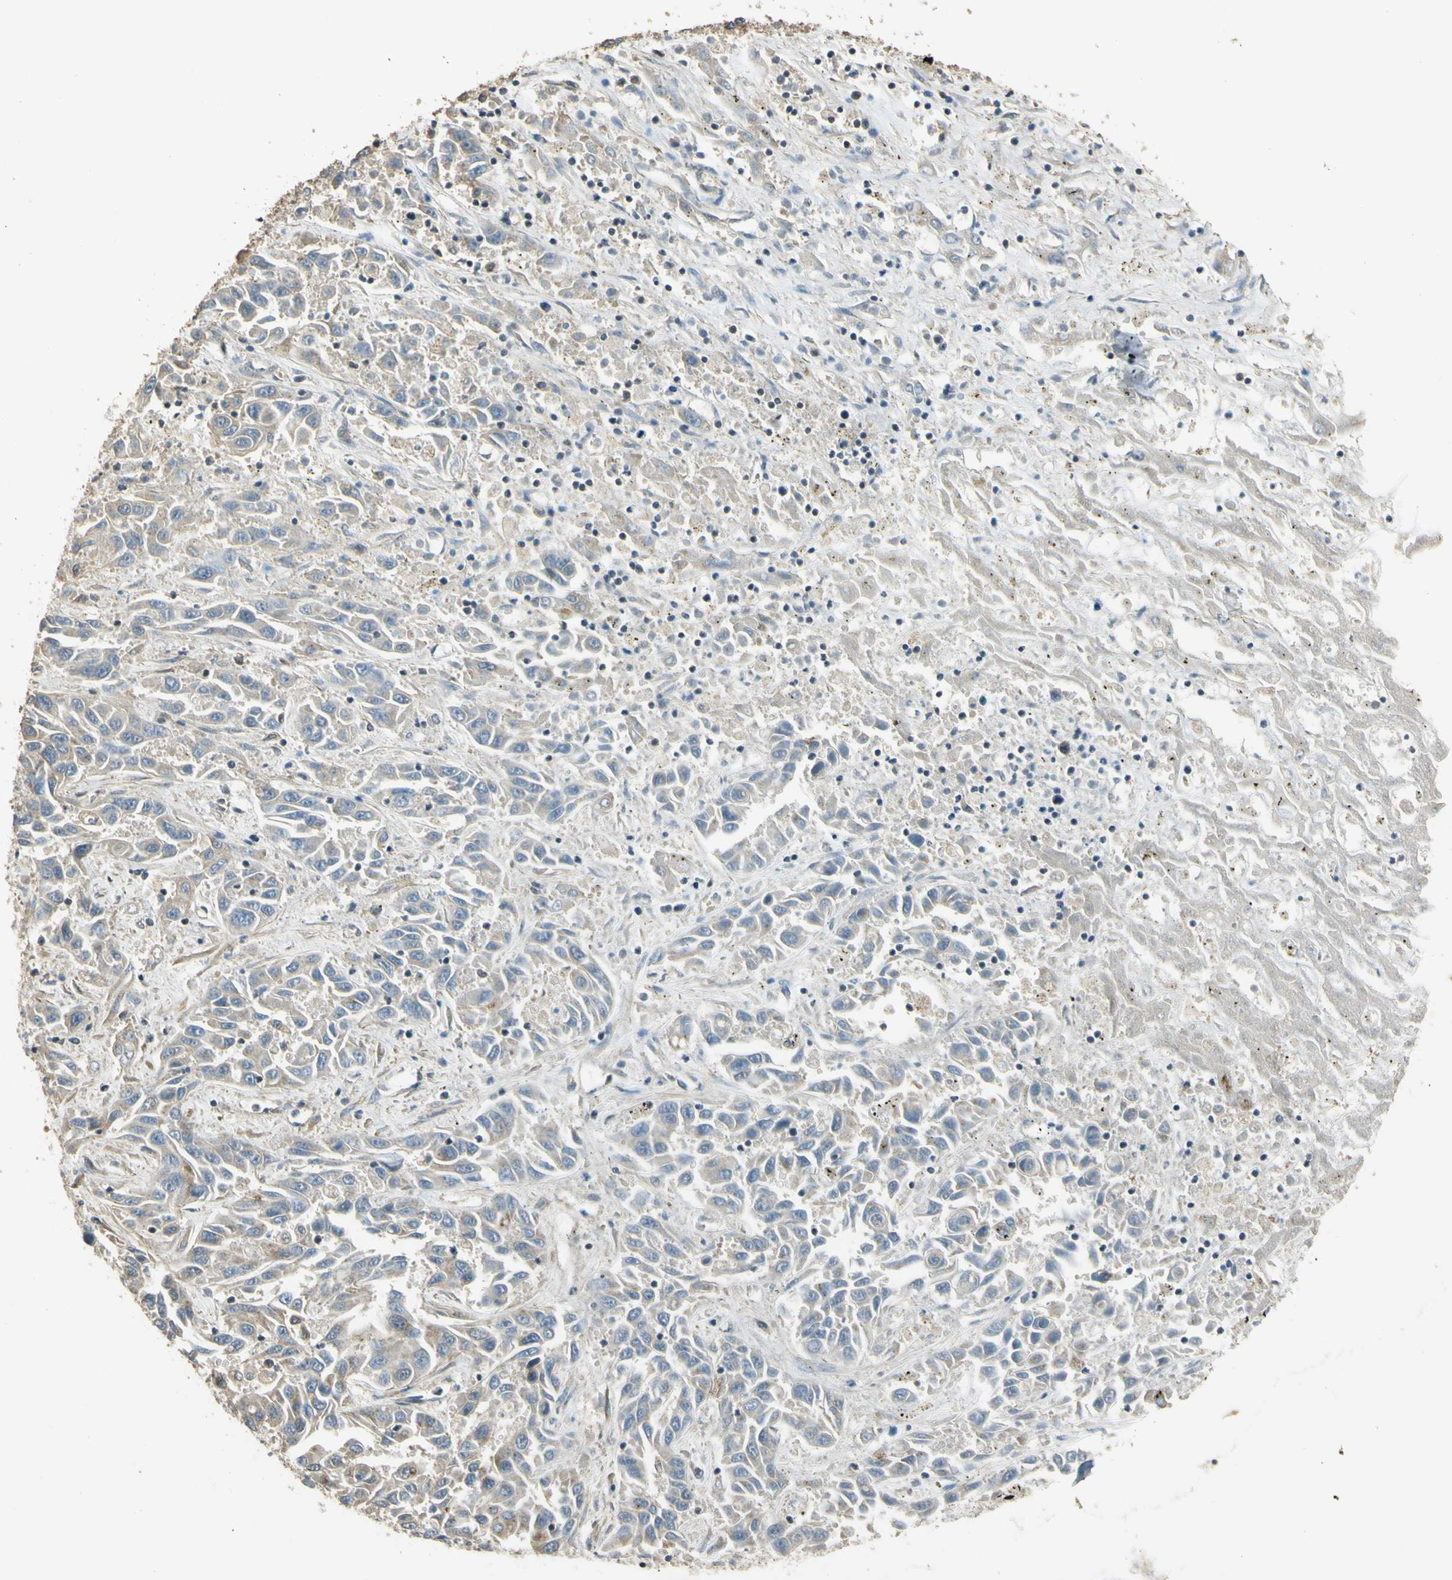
{"staining": {"intensity": "weak", "quantity": "<25%", "location": "cytoplasmic/membranous"}, "tissue": "liver cancer", "cell_type": "Tumor cells", "image_type": "cancer", "snomed": [{"axis": "morphology", "description": "Cholangiocarcinoma"}, {"axis": "topography", "description": "Liver"}], "caption": "Cholangiocarcinoma (liver) stained for a protein using immunohistochemistry displays no staining tumor cells.", "gene": "LAMTOR1", "patient": {"sex": "female", "age": 52}}